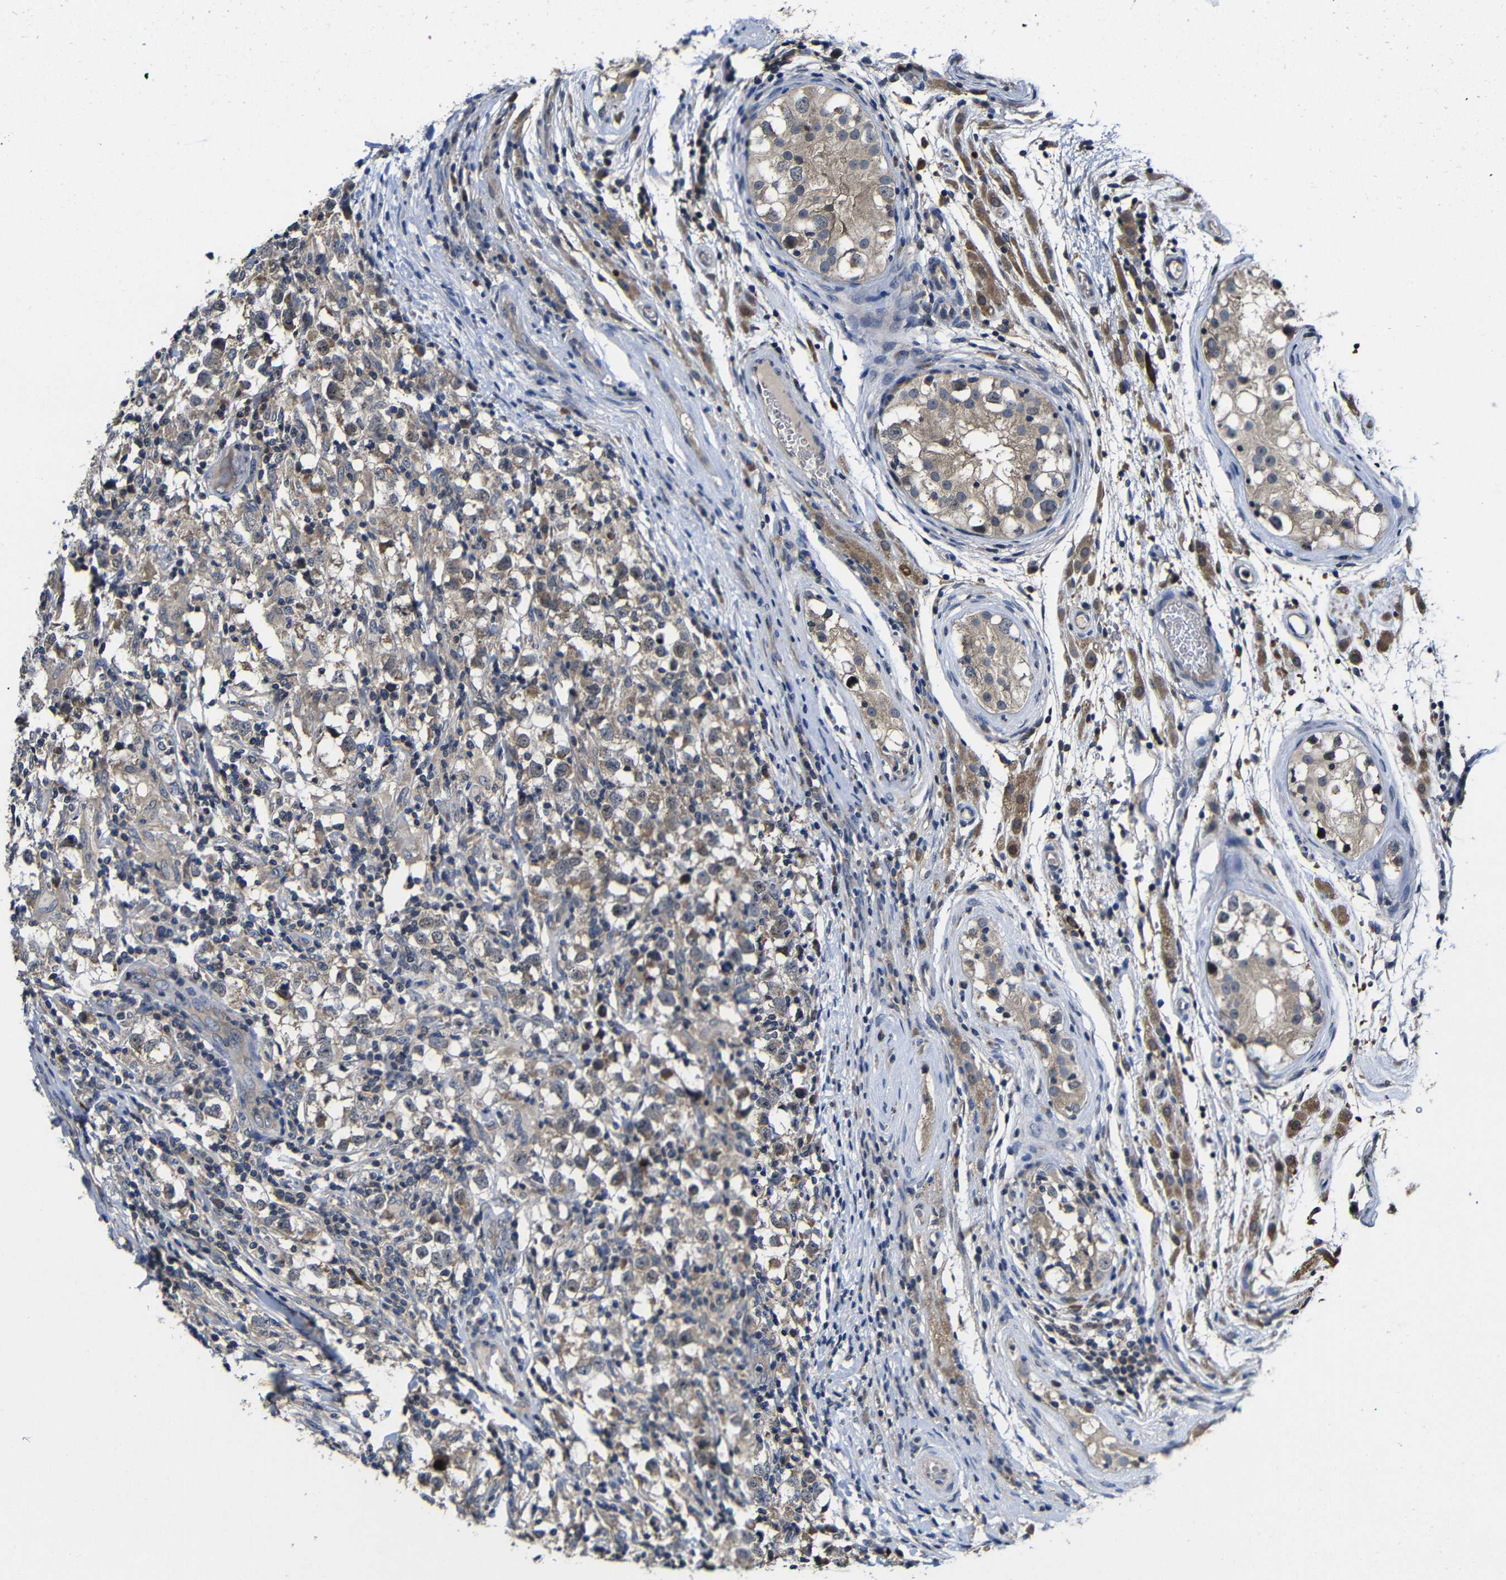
{"staining": {"intensity": "moderate", "quantity": "25%-75%", "location": "cytoplasmic/membranous"}, "tissue": "testis cancer", "cell_type": "Tumor cells", "image_type": "cancer", "snomed": [{"axis": "morphology", "description": "Carcinoma, Embryonal, NOS"}, {"axis": "topography", "description": "Testis"}], "caption": "A medium amount of moderate cytoplasmic/membranous expression is seen in about 25%-75% of tumor cells in embryonal carcinoma (testis) tissue.", "gene": "LPAR5", "patient": {"sex": "male", "age": 21}}